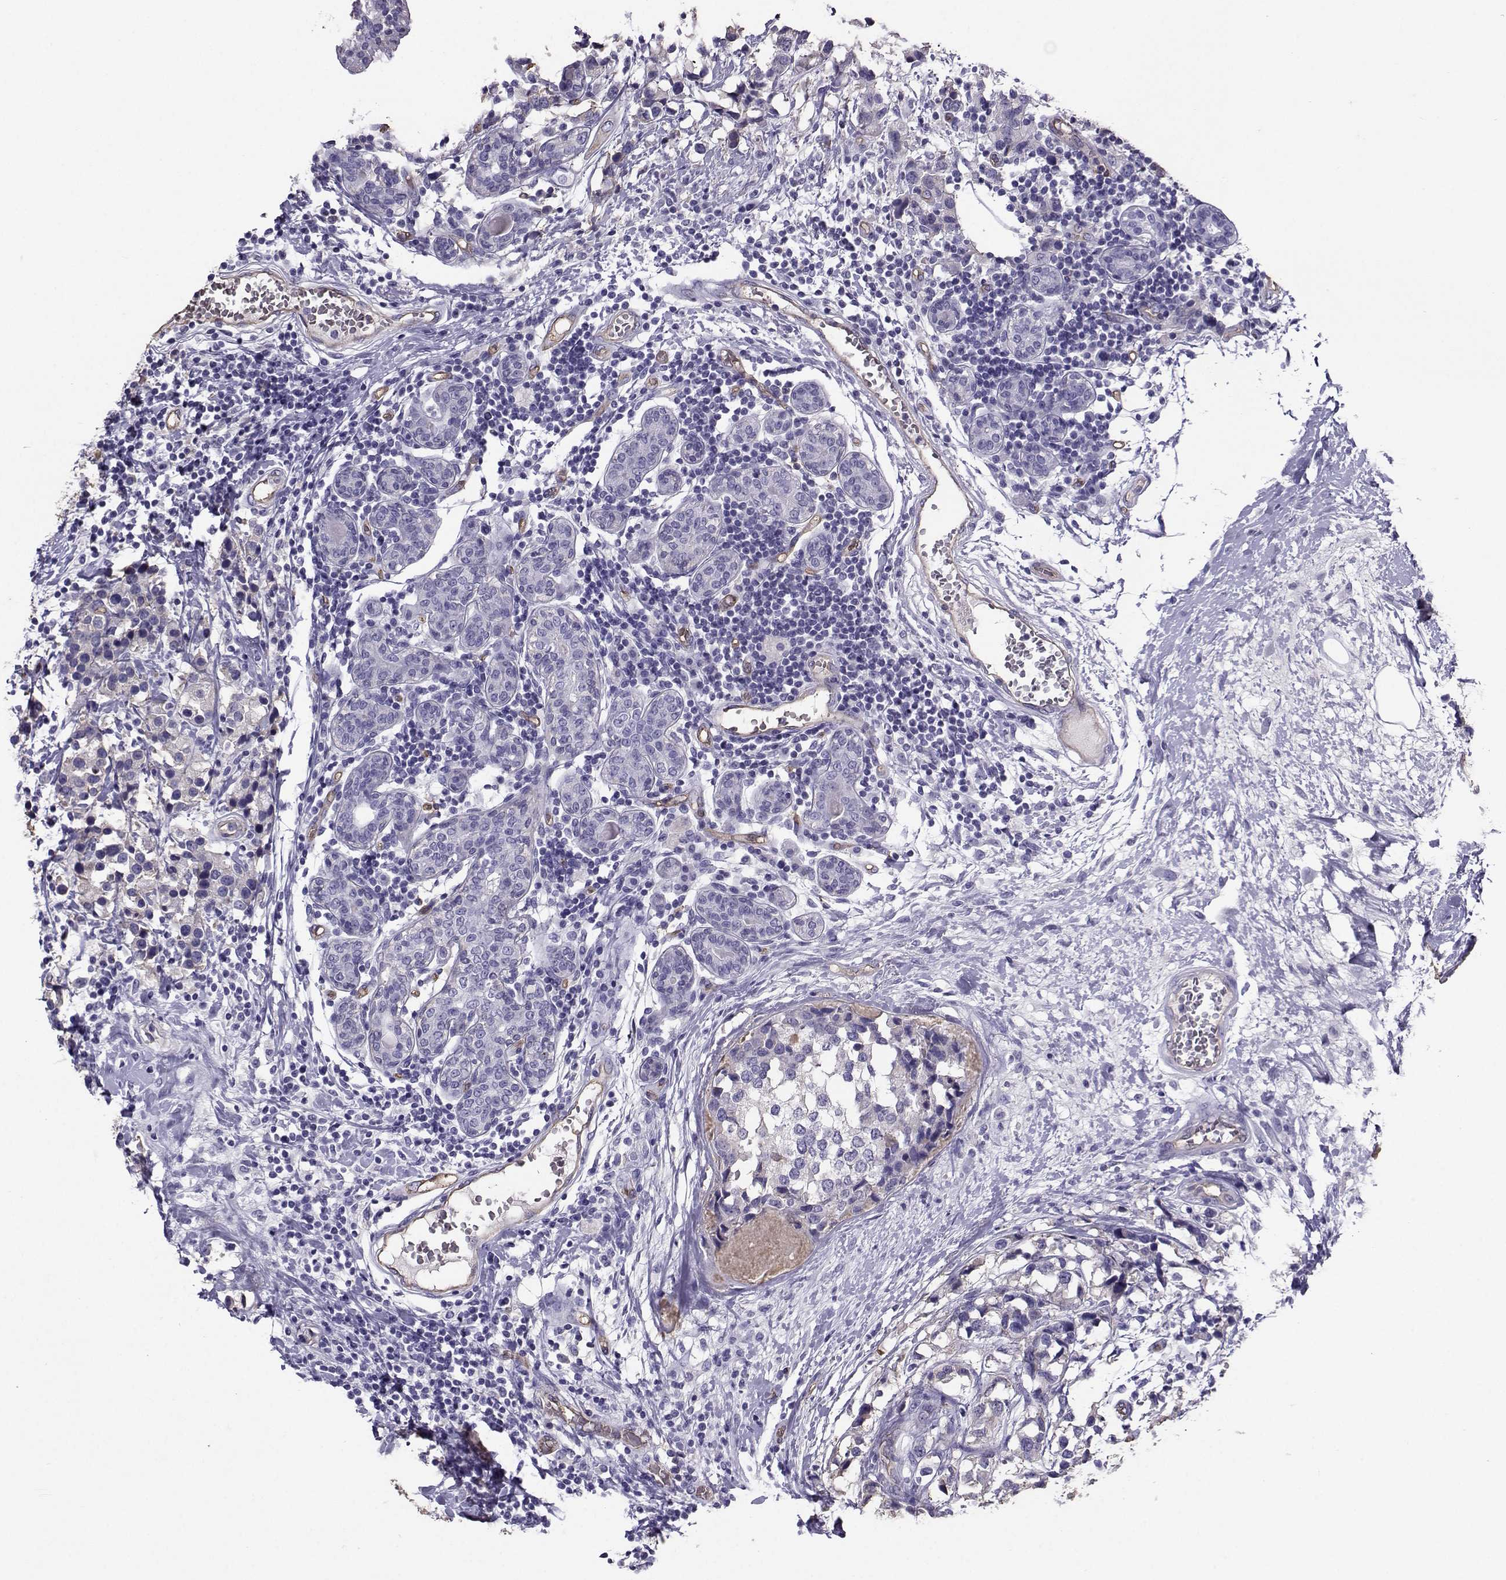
{"staining": {"intensity": "negative", "quantity": "none", "location": "none"}, "tissue": "breast cancer", "cell_type": "Tumor cells", "image_type": "cancer", "snomed": [{"axis": "morphology", "description": "Lobular carcinoma"}, {"axis": "topography", "description": "Breast"}], "caption": "DAB (3,3'-diaminobenzidine) immunohistochemical staining of breast lobular carcinoma shows no significant expression in tumor cells. The staining was performed using DAB (3,3'-diaminobenzidine) to visualize the protein expression in brown, while the nuclei were stained in blue with hematoxylin (Magnification: 20x).", "gene": "CLUL1", "patient": {"sex": "female", "age": 59}}